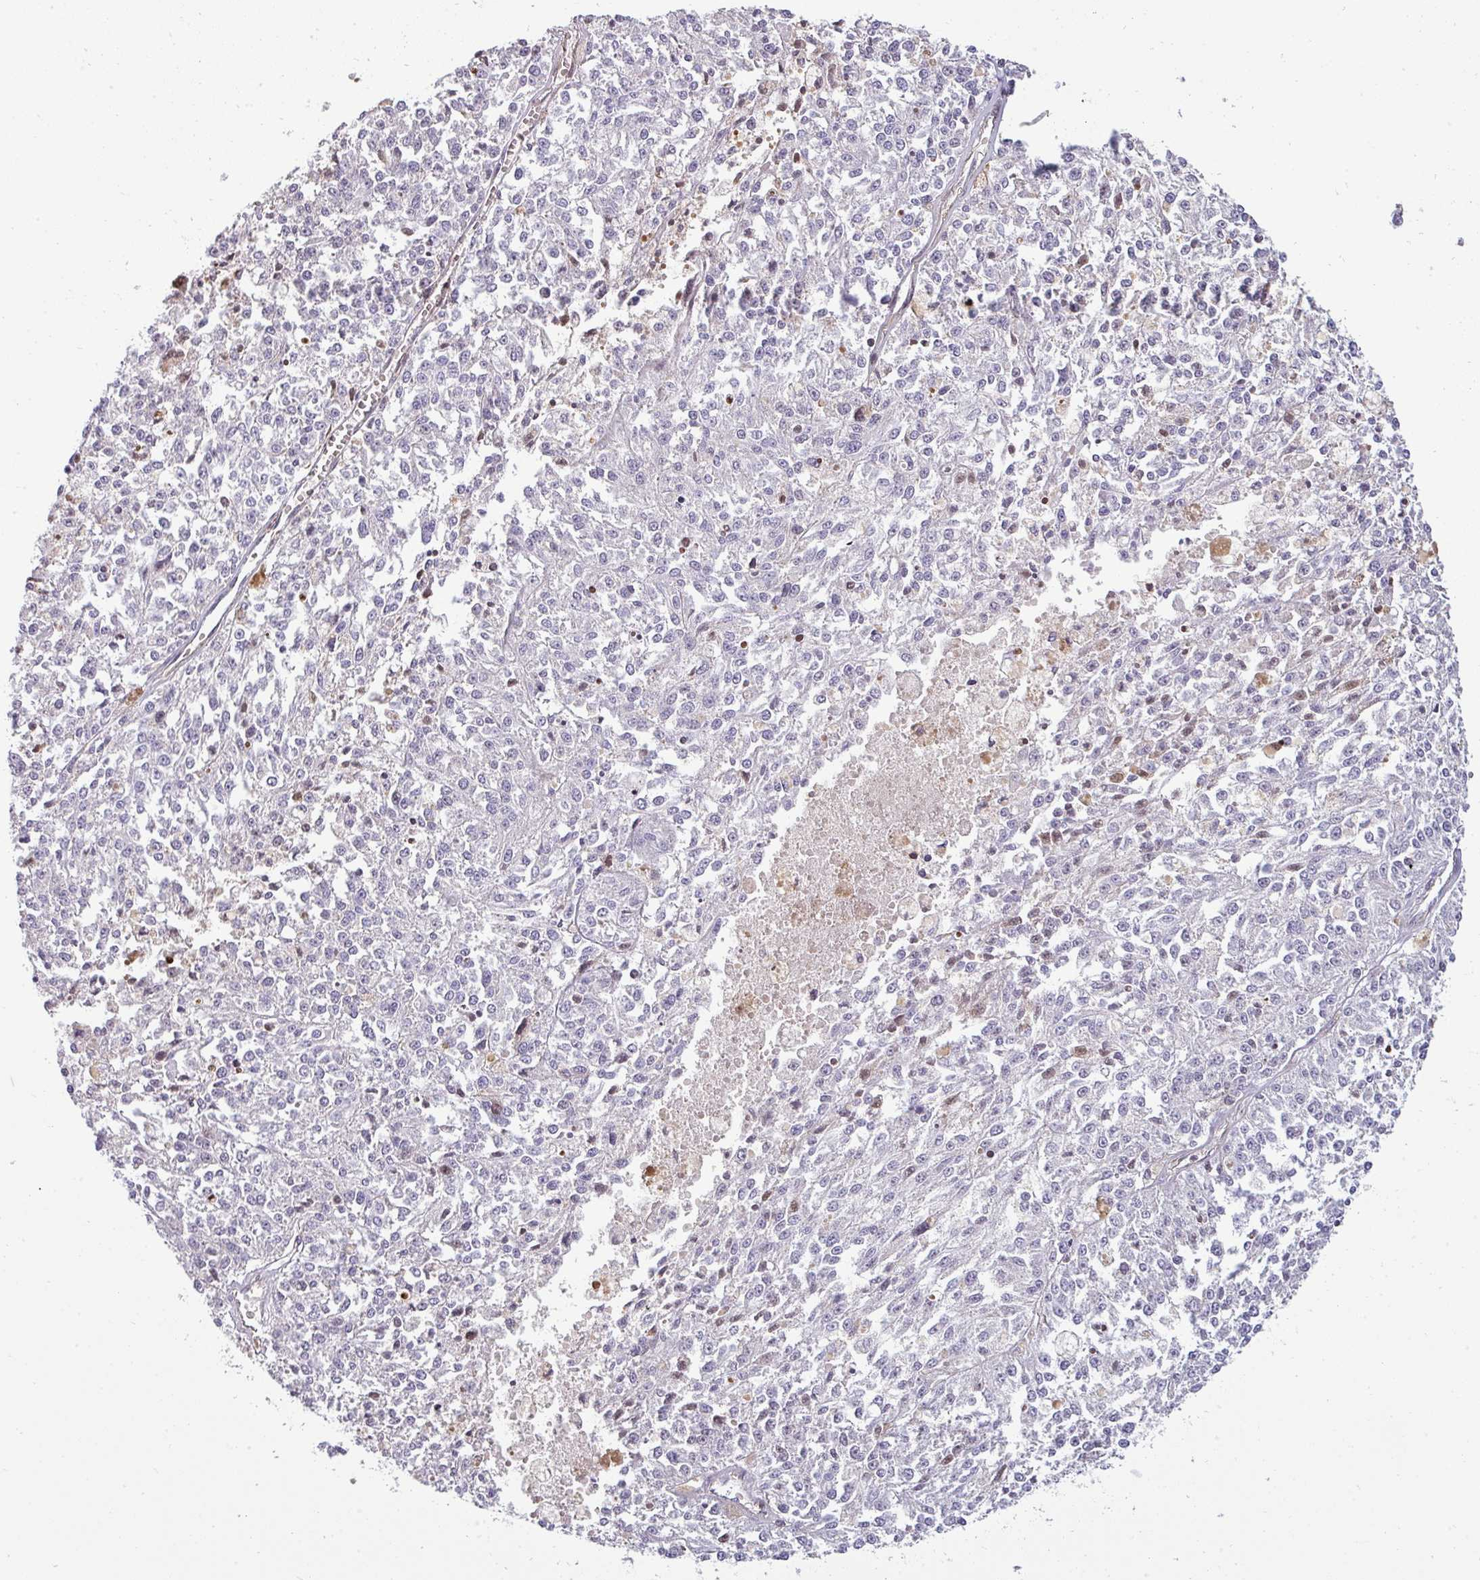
{"staining": {"intensity": "negative", "quantity": "none", "location": "none"}, "tissue": "melanoma", "cell_type": "Tumor cells", "image_type": "cancer", "snomed": [{"axis": "morphology", "description": "Malignant melanoma, NOS"}, {"axis": "topography", "description": "Skin"}], "caption": "There is no significant staining in tumor cells of malignant melanoma. The staining was performed using DAB (3,3'-diaminobenzidine) to visualize the protein expression in brown, while the nuclei were stained in blue with hematoxylin (Magnification: 20x).", "gene": "ZNF835", "patient": {"sex": "female", "age": 64}}